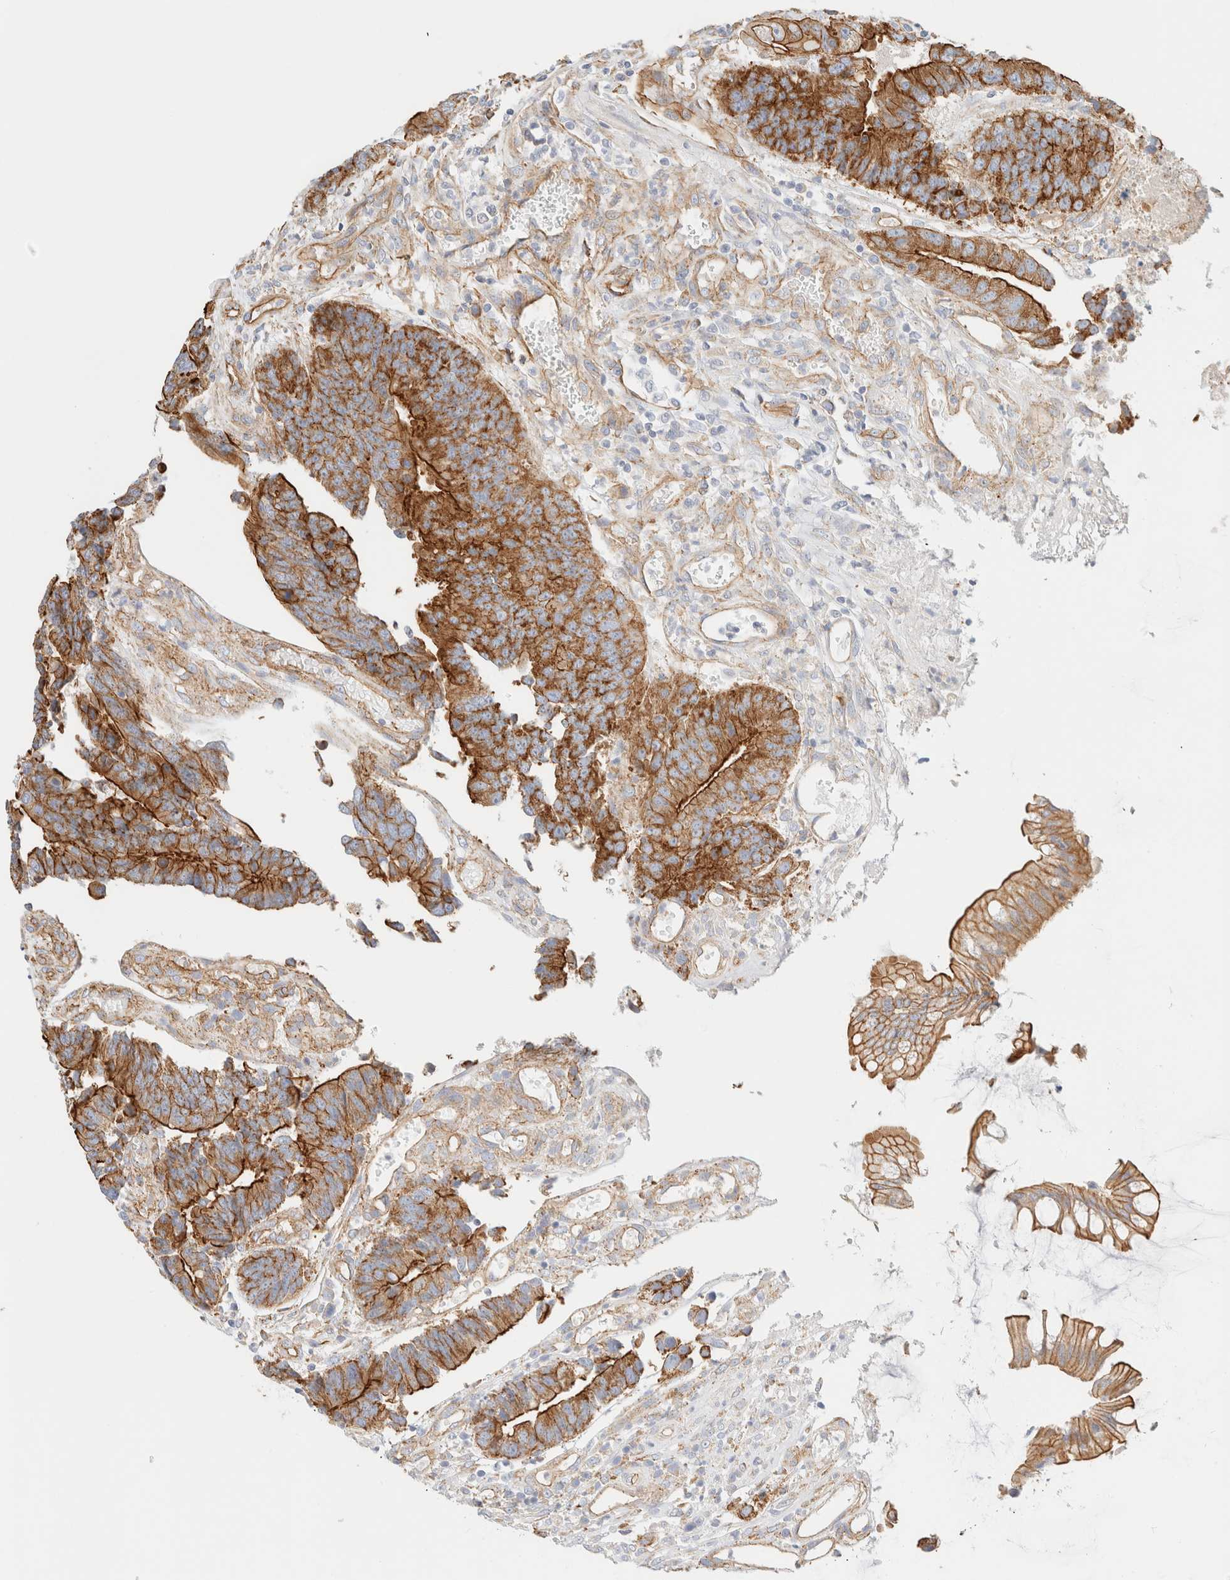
{"staining": {"intensity": "strong", "quantity": ">75%", "location": "cytoplasmic/membranous"}, "tissue": "colorectal cancer", "cell_type": "Tumor cells", "image_type": "cancer", "snomed": [{"axis": "morphology", "description": "Adenocarcinoma, NOS"}, {"axis": "topography", "description": "Rectum"}], "caption": "IHC image of adenocarcinoma (colorectal) stained for a protein (brown), which reveals high levels of strong cytoplasmic/membranous expression in approximately >75% of tumor cells.", "gene": "CYB5R4", "patient": {"sex": "male", "age": 84}}